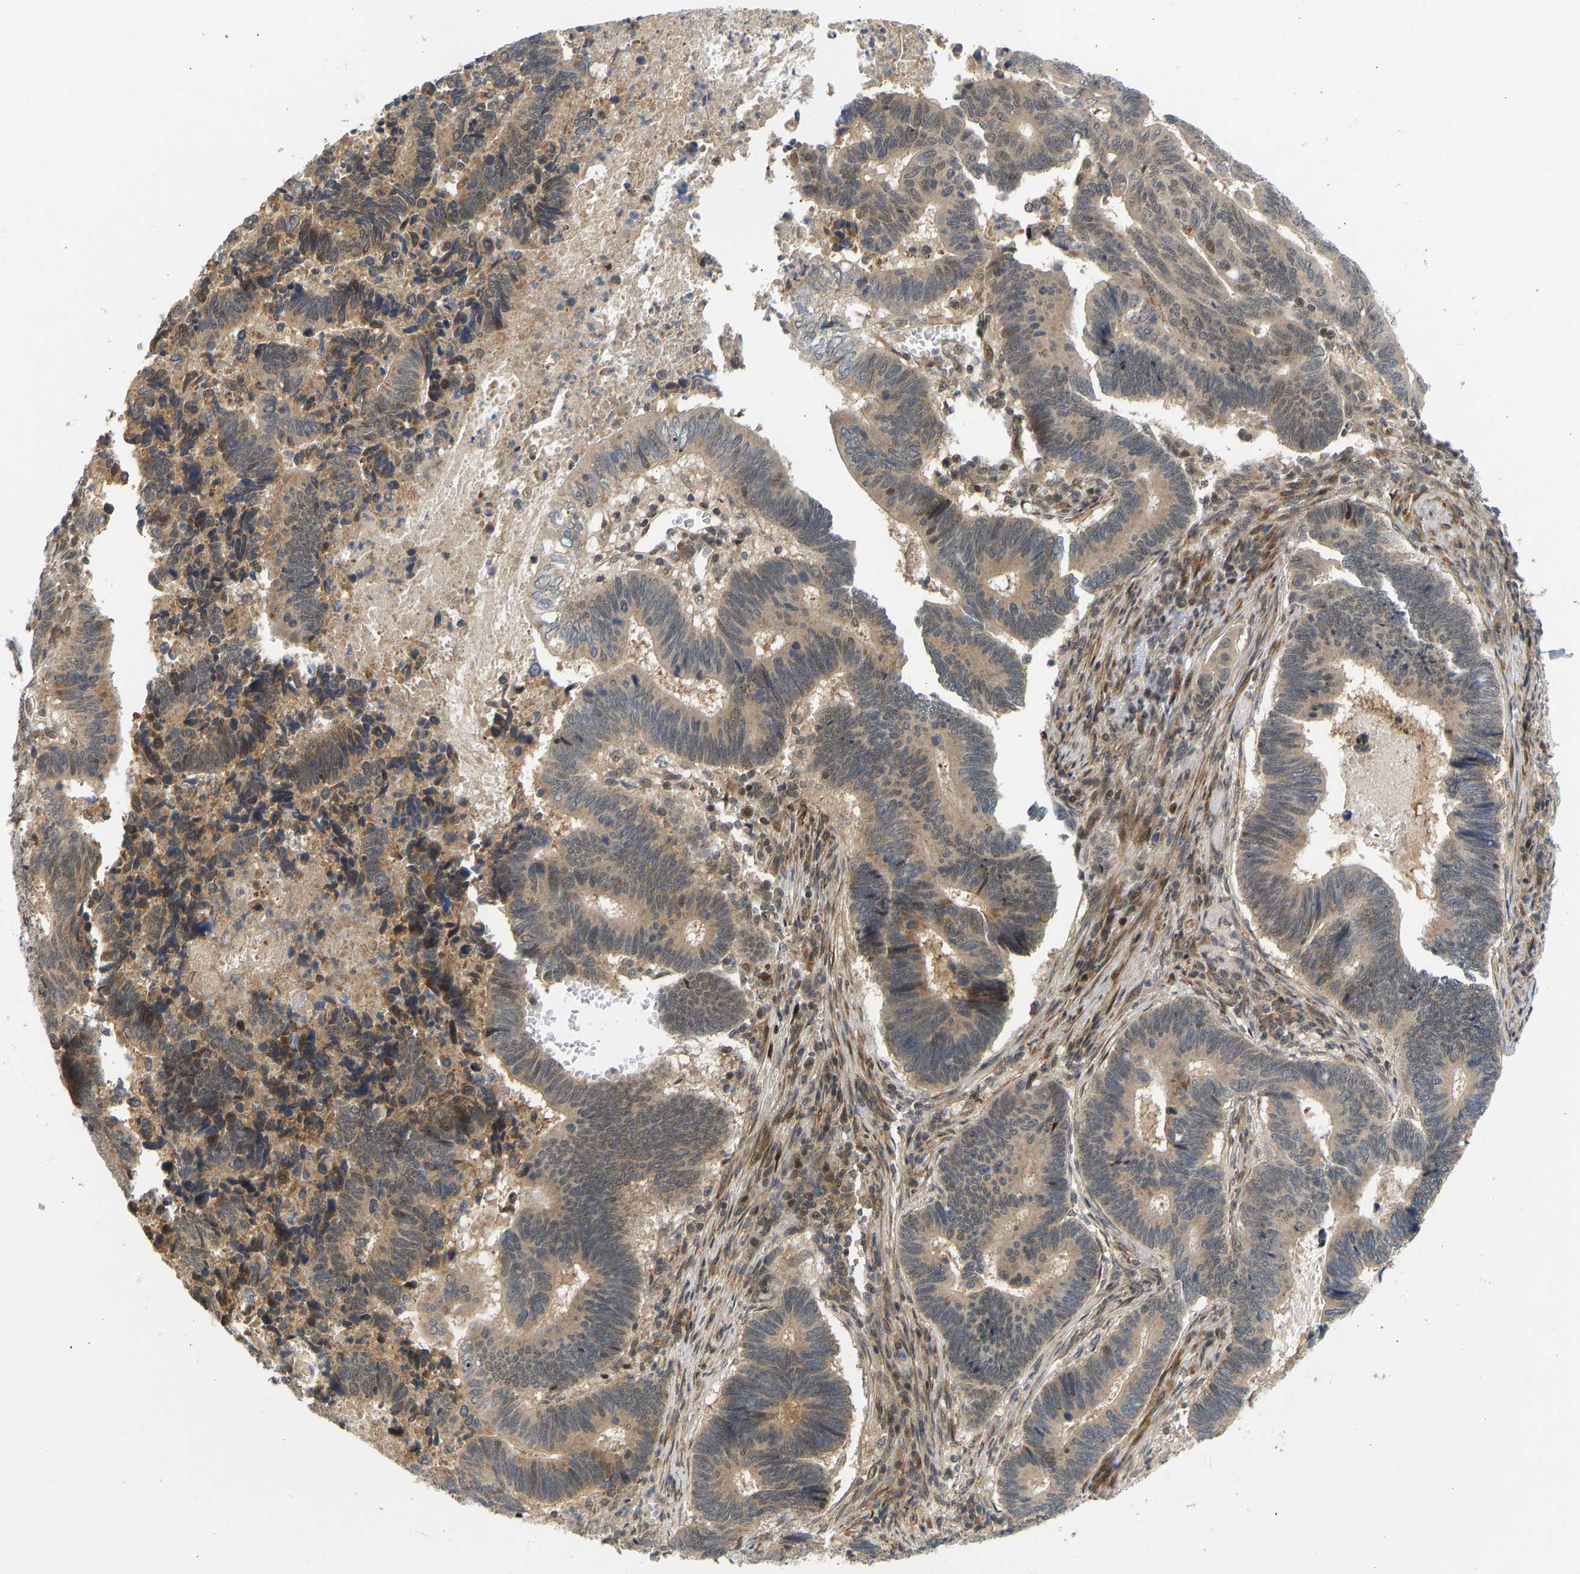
{"staining": {"intensity": "moderate", "quantity": ">75%", "location": "cytoplasmic/membranous"}, "tissue": "pancreatic cancer", "cell_type": "Tumor cells", "image_type": "cancer", "snomed": [{"axis": "morphology", "description": "Adenocarcinoma, NOS"}, {"axis": "topography", "description": "Pancreas"}], "caption": "Pancreatic adenocarcinoma stained with a protein marker reveals moderate staining in tumor cells.", "gene": "BAG1", "patient": {"sex": "female", "age": 70}}